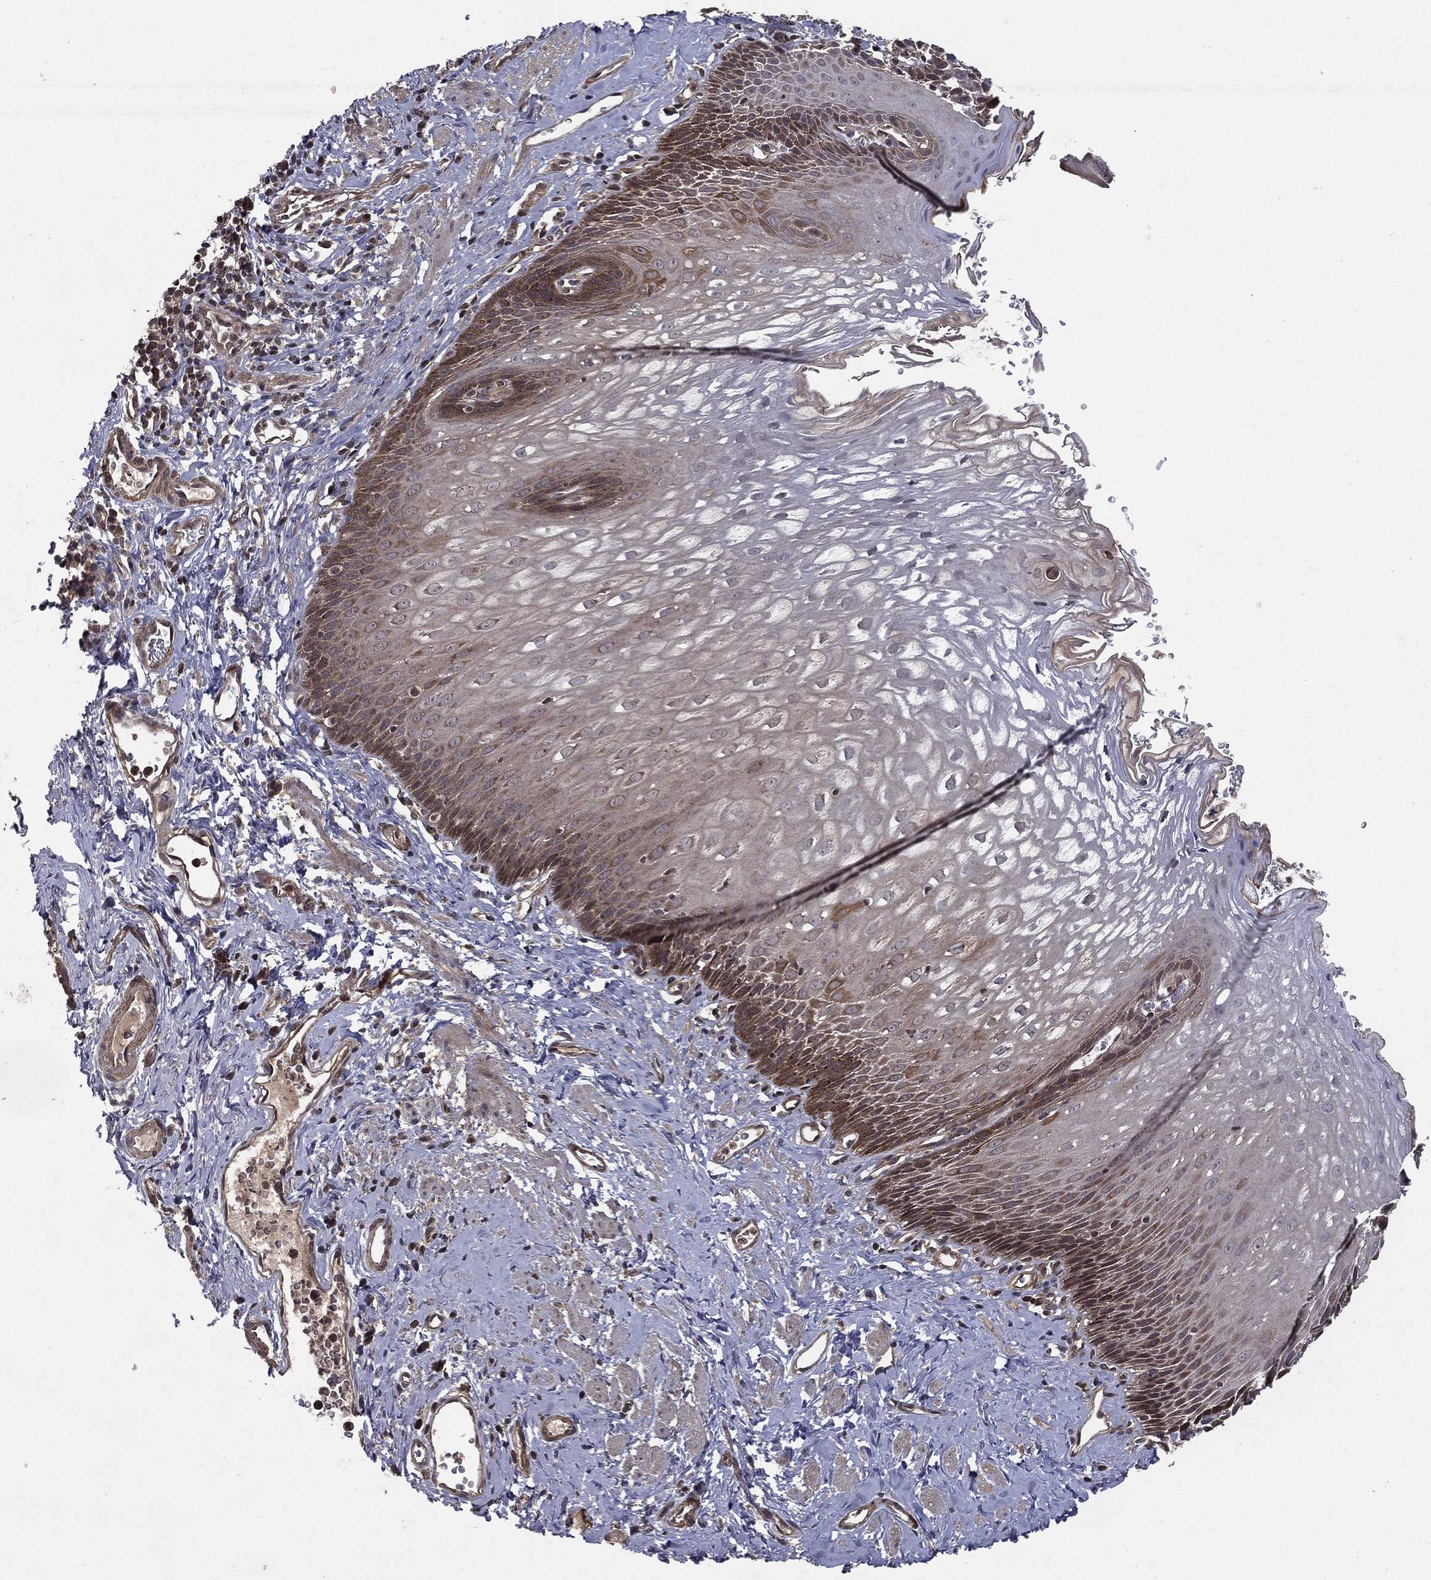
{"staining": {"intensity": "moderate", "quantity": "<25%", "location": "cytoplasmic/membranous"}, "tissue": "esophagus", "cell_type": "Squamous epithelial cells", "image_type": "normal", "snomed": [{"axis": "morphology", "description": "Normal tissue, NOS"}, {"axis": "topography", "description": "Esophagus"}], "caption": "A histopathology image showing moderate cytoplasmic/membranous positivity in about <25% of squamous epithelial cells in benign esophagus, as visualized by brown immunohistochemical staining.", "gene": "FGD1", "patient": {"sex": "male", "age": 64}}